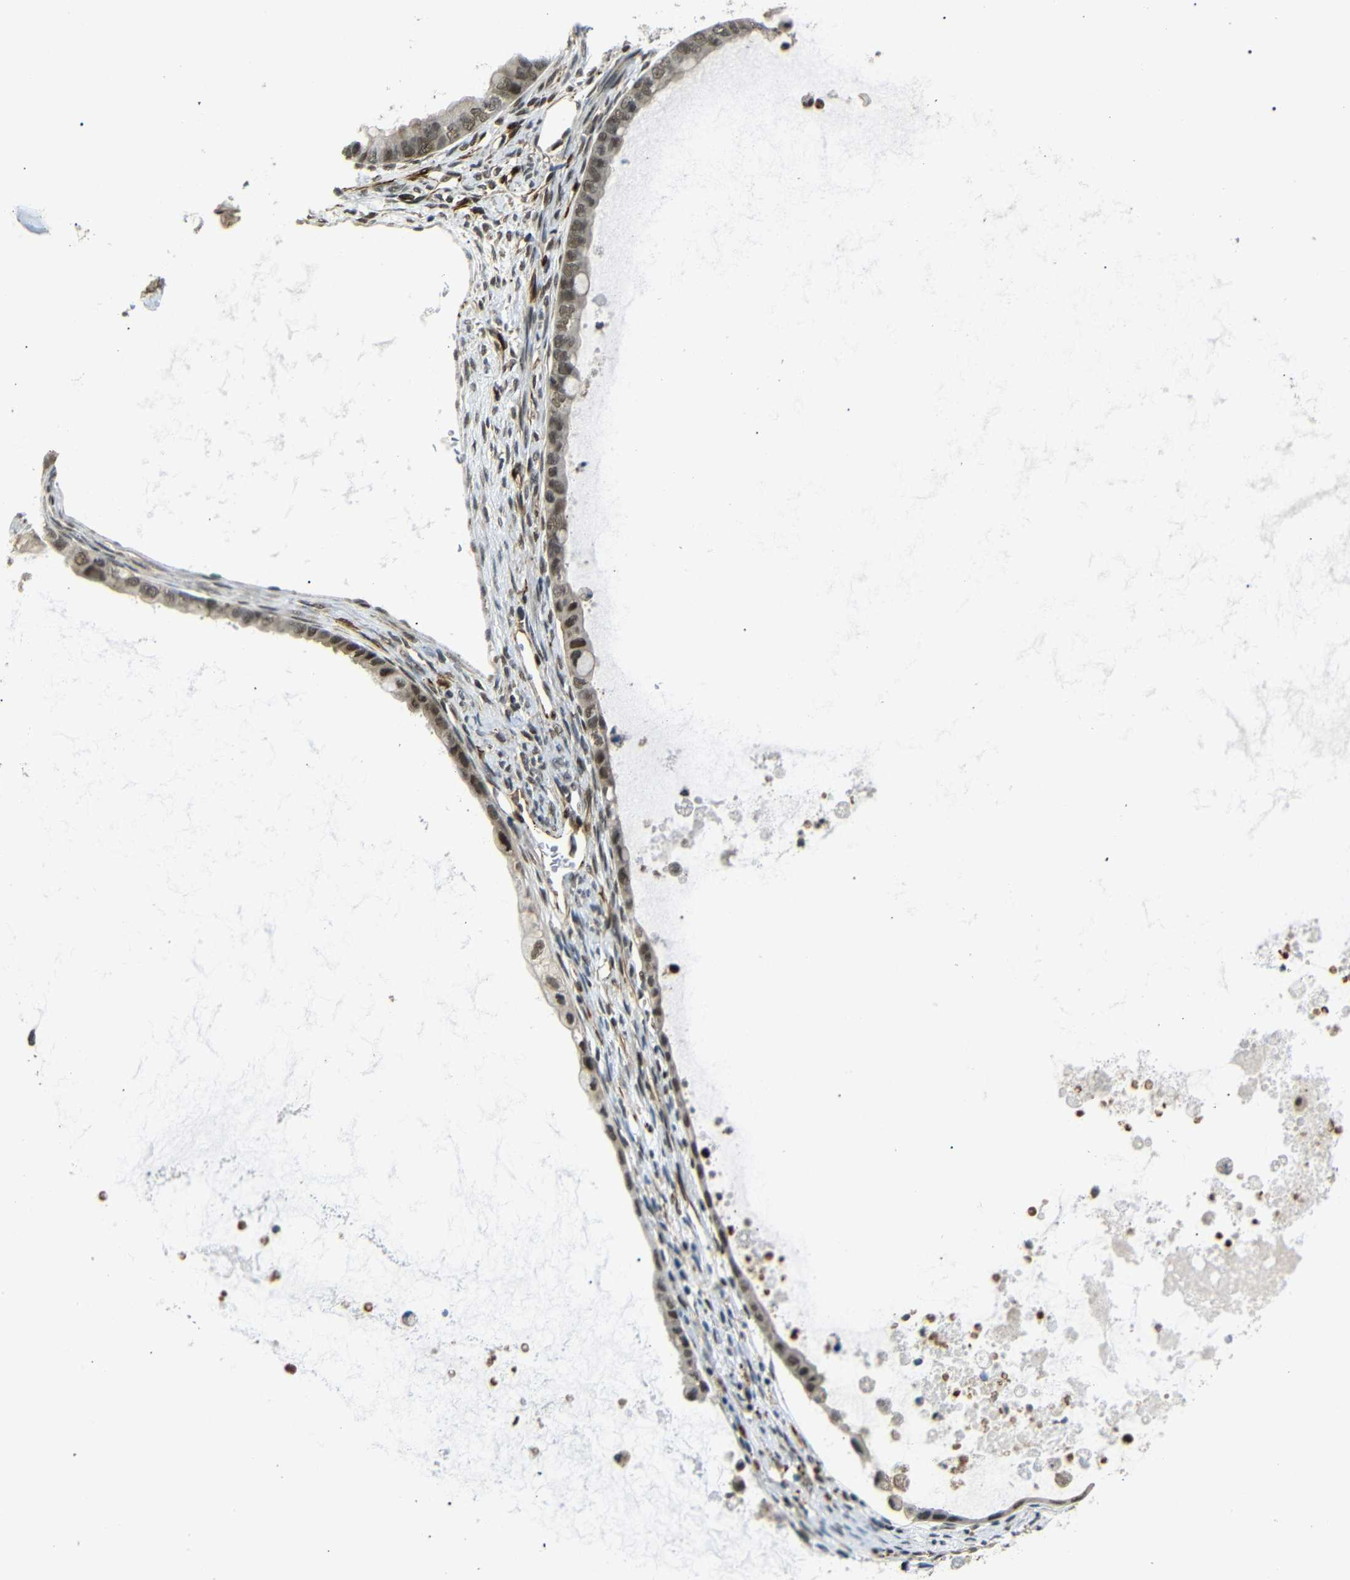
{"staining": {"intensity": "moderate", "quantity": ">75%", "location": "cytoplasmic/membranous,nuclear"}, "tissue": "ovarian cancer", "cell_type": "Tumor cells", "image_type": "cancer", "snomed": [{"axis": "morphology", "description": "Cystadenocarcinoma, mucinous, NOS"}, {"axis": "topography", "description": "Ovary"}], "caption": "The photomicrograph reveals a brown stain indicating the presence of a protein in the cytoplasmic/membranous and nuclear of tumor cells in ovarian cancer.", "gene": "TBX2", "patient": {"sex": "female", "age": 80}}